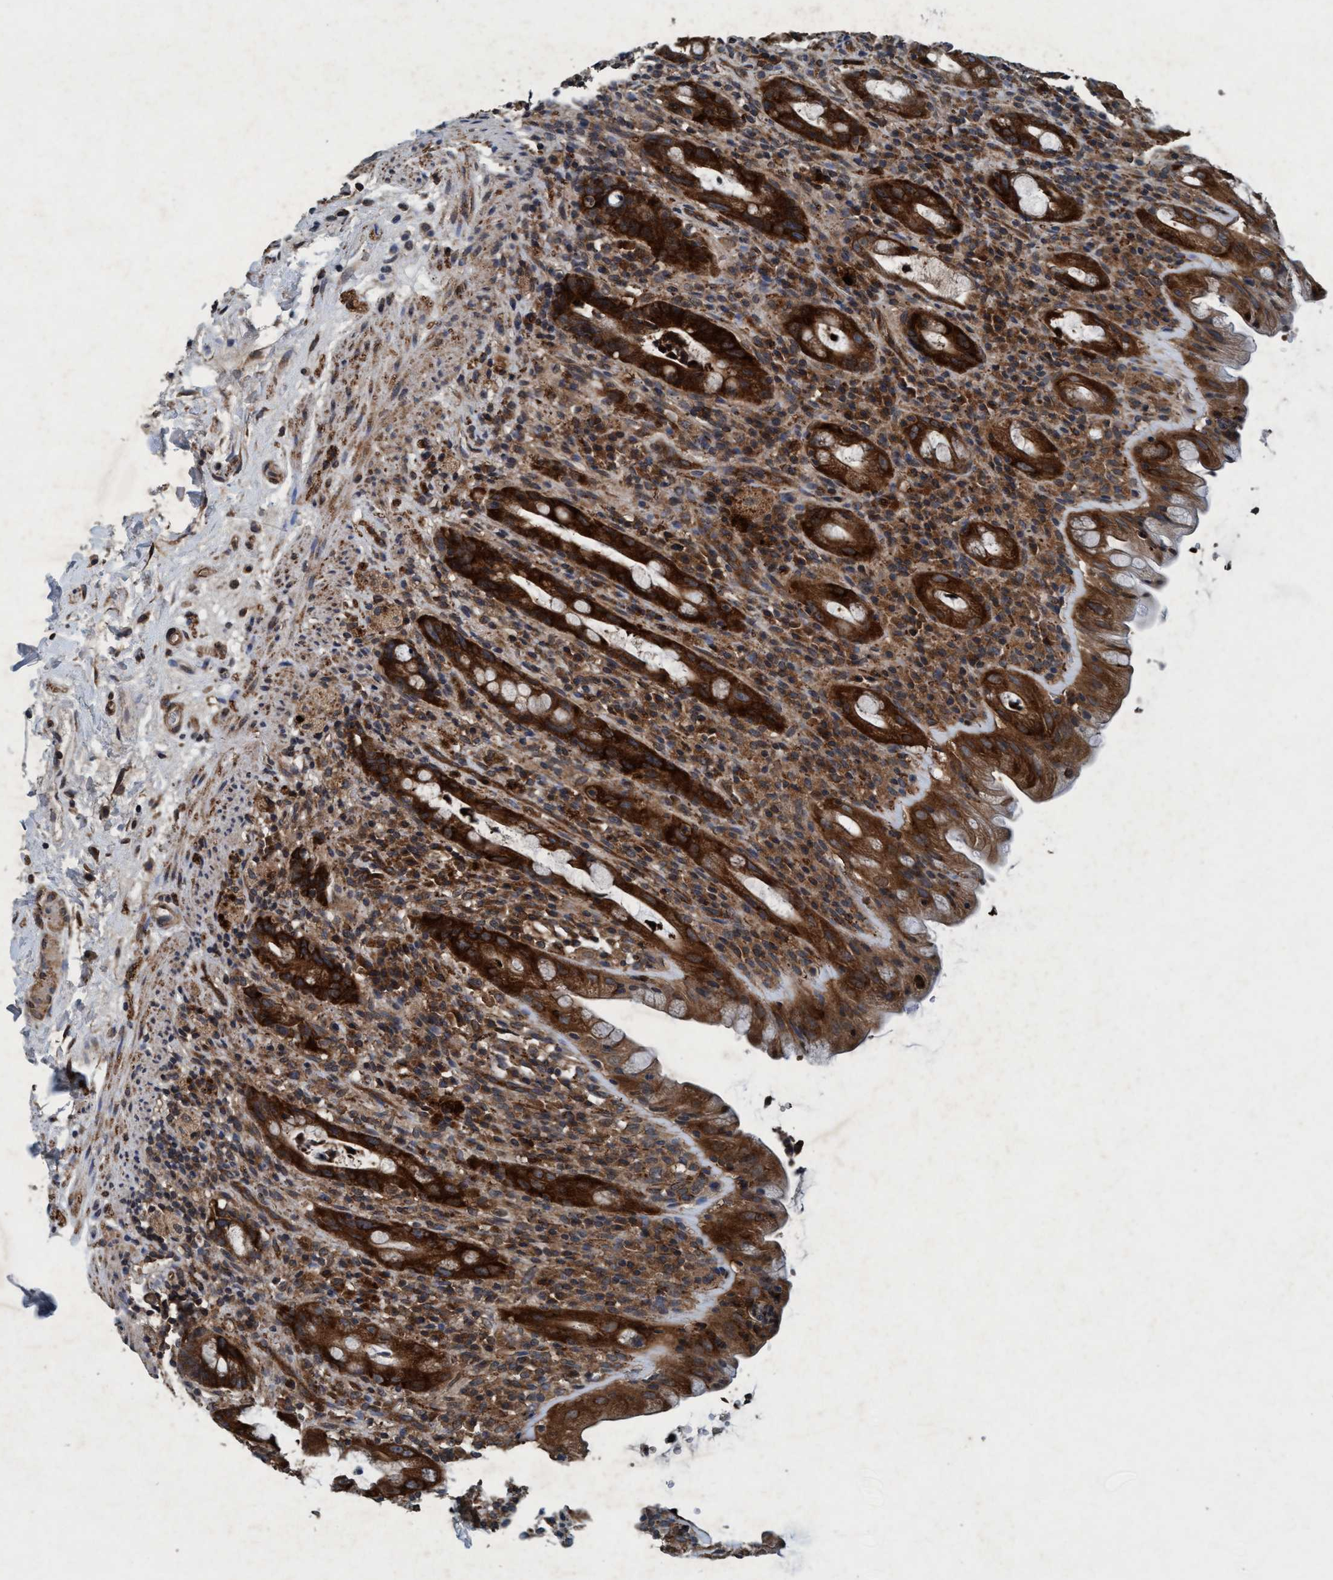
{"staining": {"intensity": "strong", "quantity": ">75%", "location": "cytoplasmic/membranous"}, "tissue": "rectum", "cell_type": "Glandular cells", "image_type": "normal", "snomed": [{"axis": "morphology", "description": "Normal tissue, NOS"}, {"axis": "topography", "description": "Rectum"}], "caption": "A high-resolution image shows immunohistochemistry (IHC) staining of normal rectum, which demonstrates strong cytoplasmic/membranous expression in about >75% of glandular cells. (DAB (3,3'-diaminobenzidine) IHC with brightfield microscopy, high magnification).", "gene": "AKT1S1", "patient": {"sex": "male", "age": 44}}